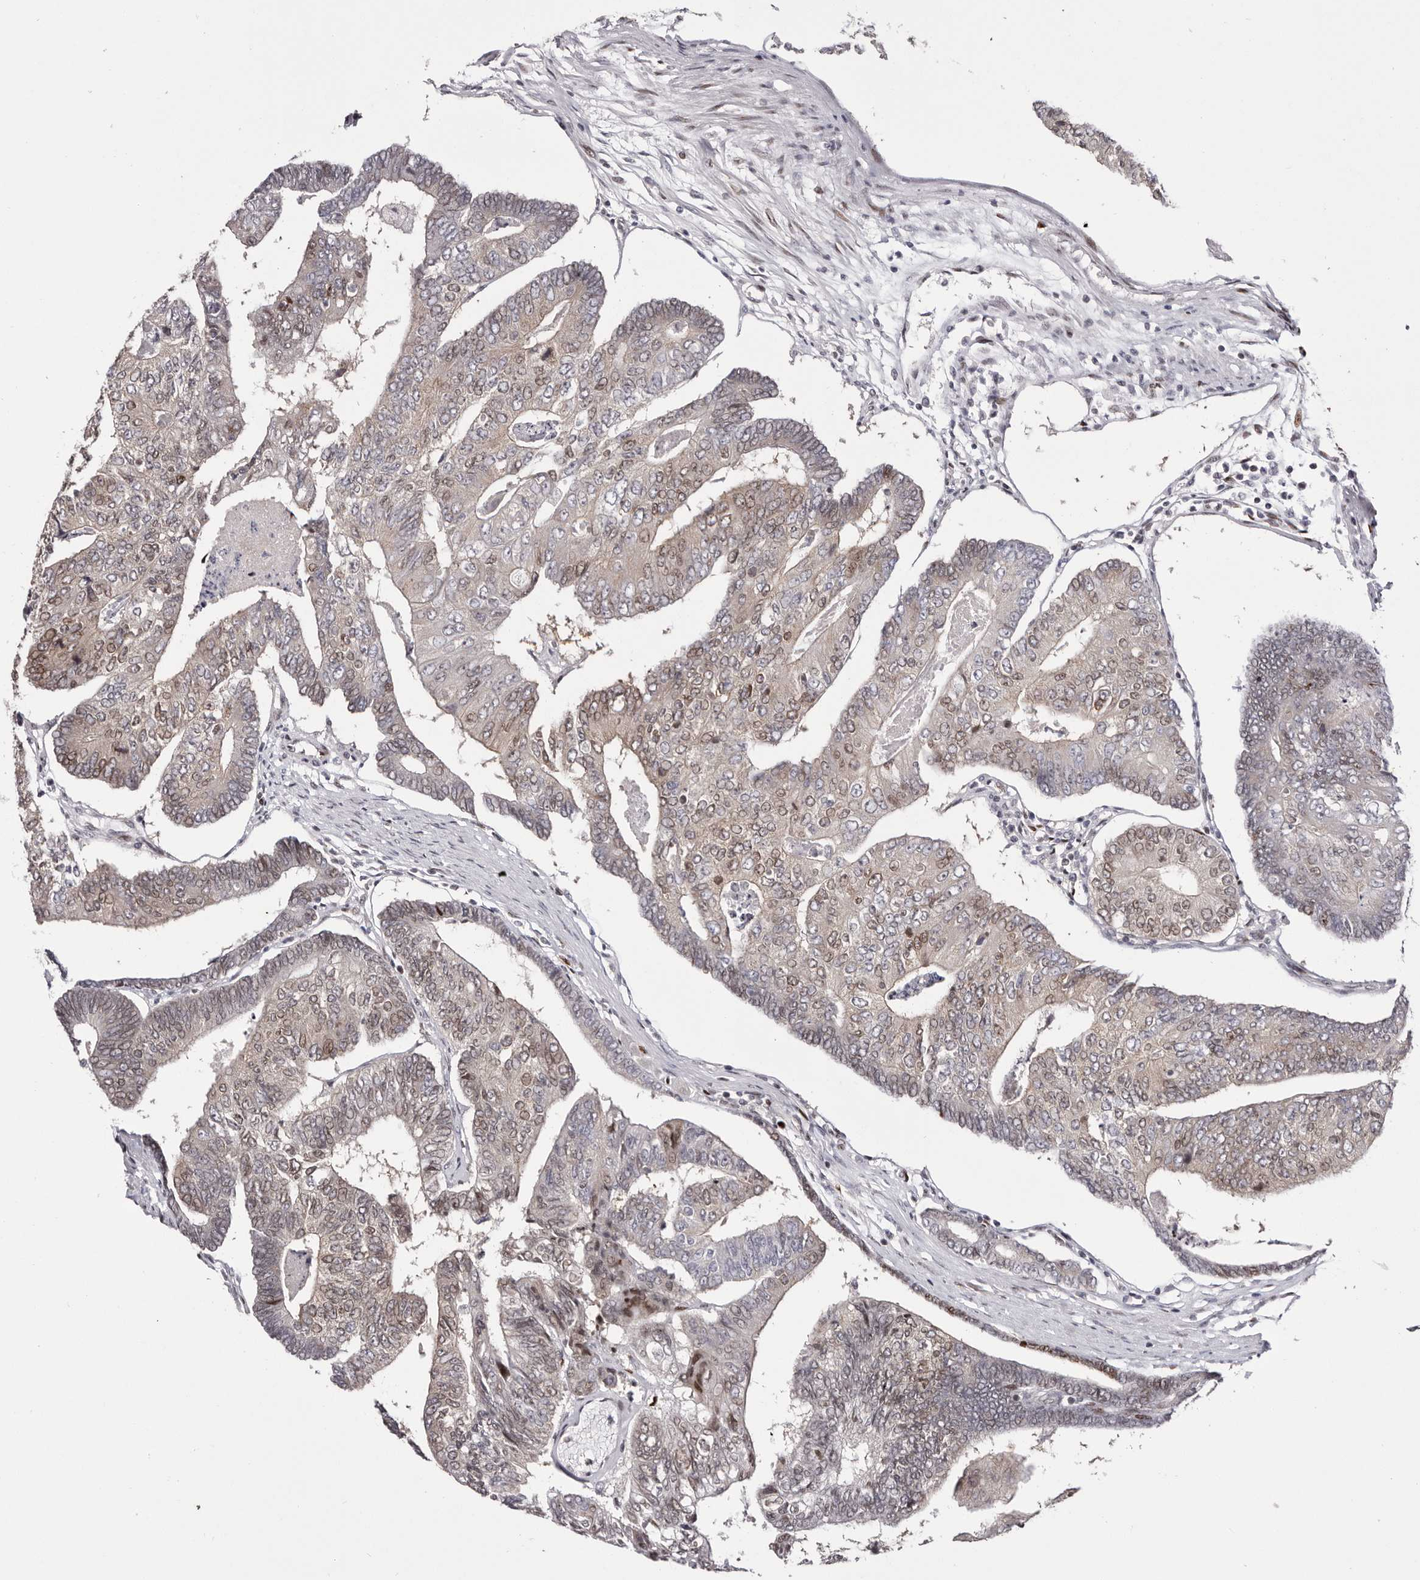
{"staining": {"intensity": "moderate", "quantity": "25%-75%", "location": "cytoplasmic/membranous,nuclear"}, "tissue": "colorectal cancer", "cell_type": "Tumor cells", "image_type": "cancer", "snomed": [{"axis": "morphology", "description": "Adenocarcinoma, NOS"}, {"axis": "topography", "description": "Colon"}], "caption": "Immunohistochemistry (IHC) image of colorectal cancer stained for a protein (brown), which demonstrates medium levels of moderate cytoplasmic/membranous and nuclear positivity in about 25%-75% of tumor cells.", "gene": "NUP153", "patient": {"sex": "female", "age": 67}}